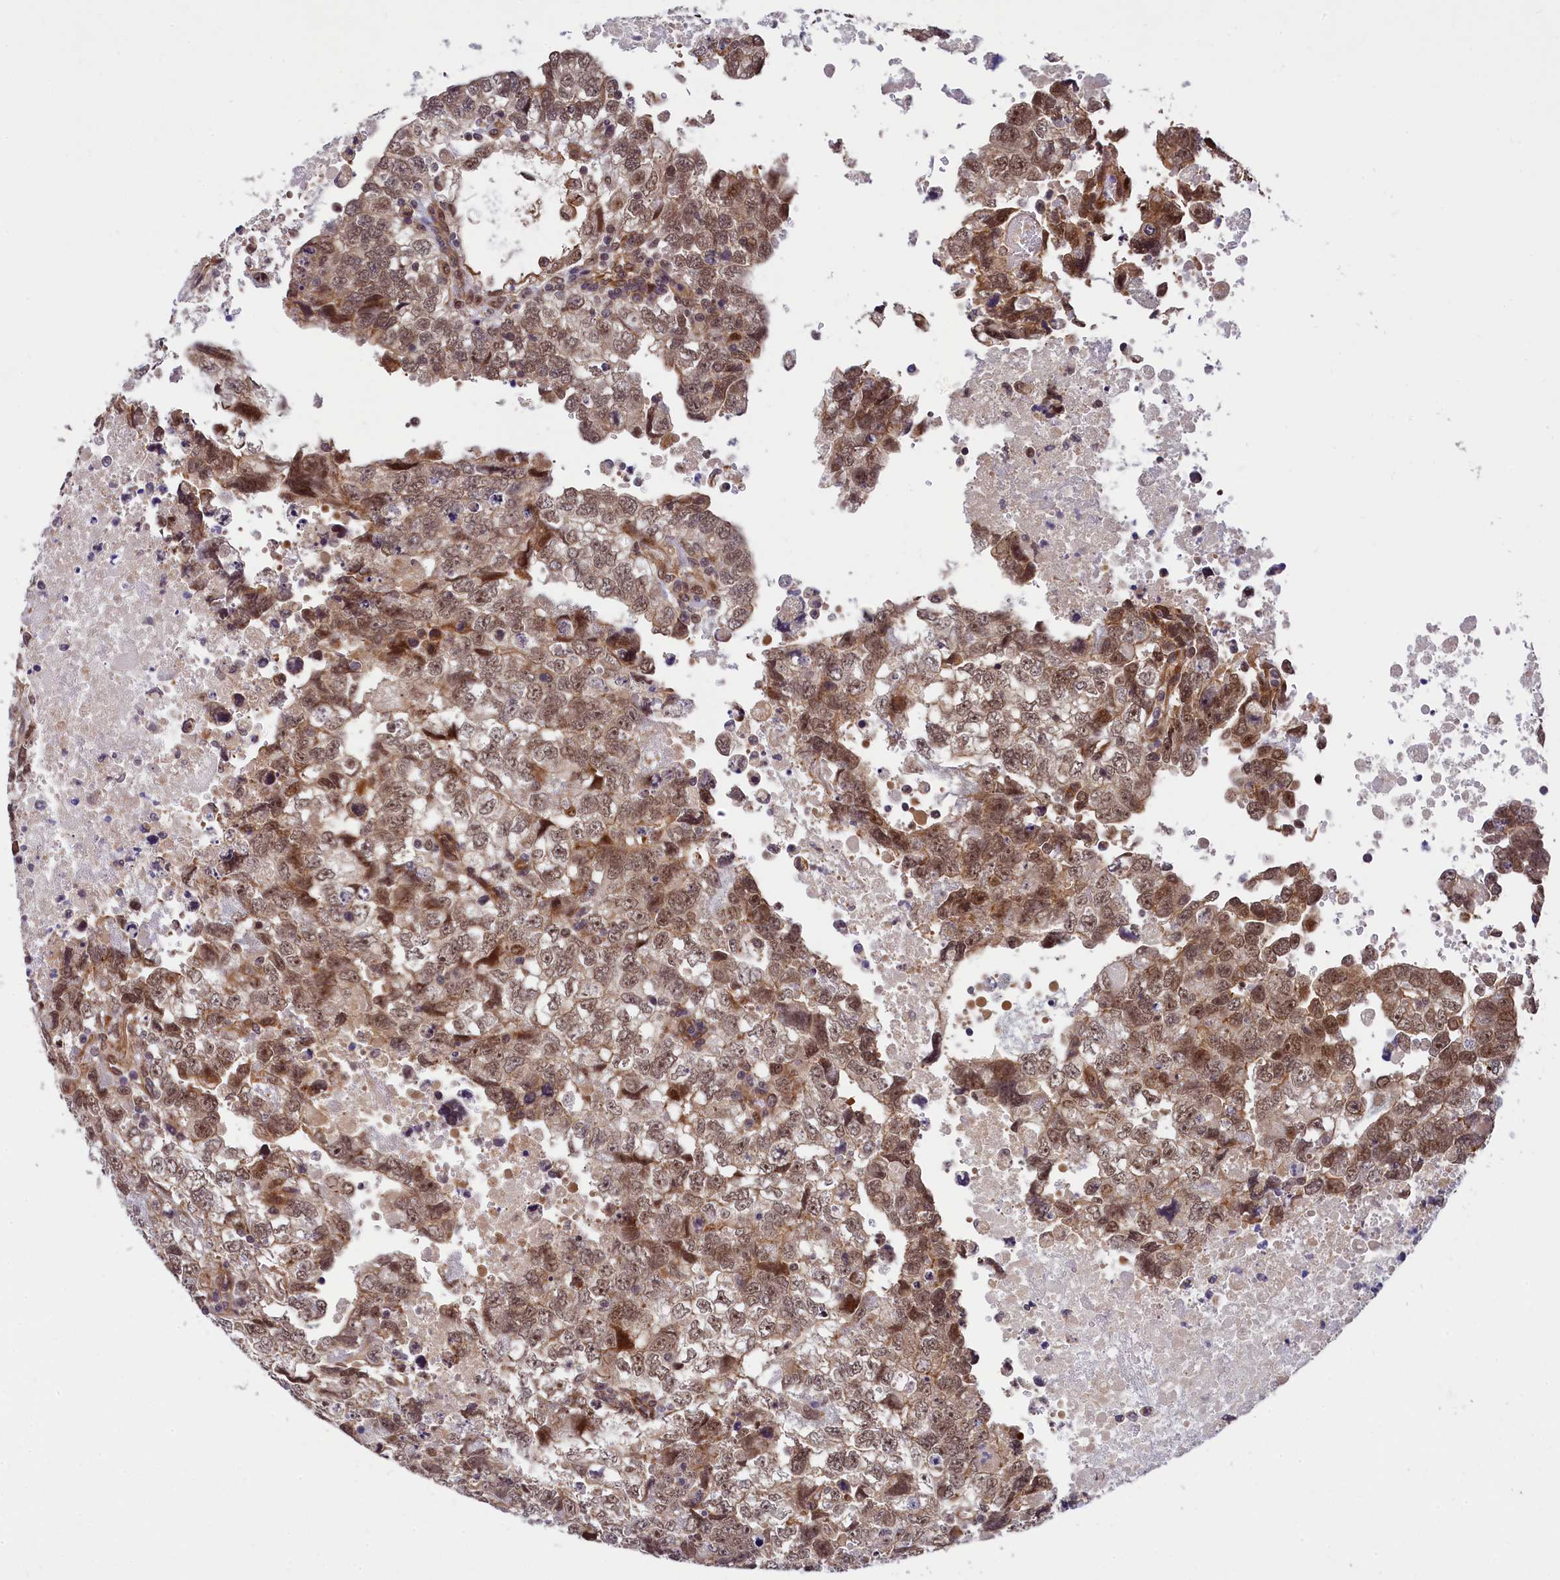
{"staining": {"intensity": "weak", "quantity": ">75%", "location": "cytoplasmic/membranous,nuclear"}, "tissue": "testis cancer", "cell_type": "Tumor cells", "image_type": "cancer", "snomed": [{"axis": "morphology", "description": "Carcinoma, Embryonal, NOS"}, {"axis": "topography", "description": "Testis"}], "caption": "The histopathology image shows staining of testis embryonal carcinoma, revealing weak cytoplasmic/membranous and nuclear protein staining (brown color) within tumor cells.", "gene": "ARL14EP", "patient": {"sex": "male", "age": 37}}